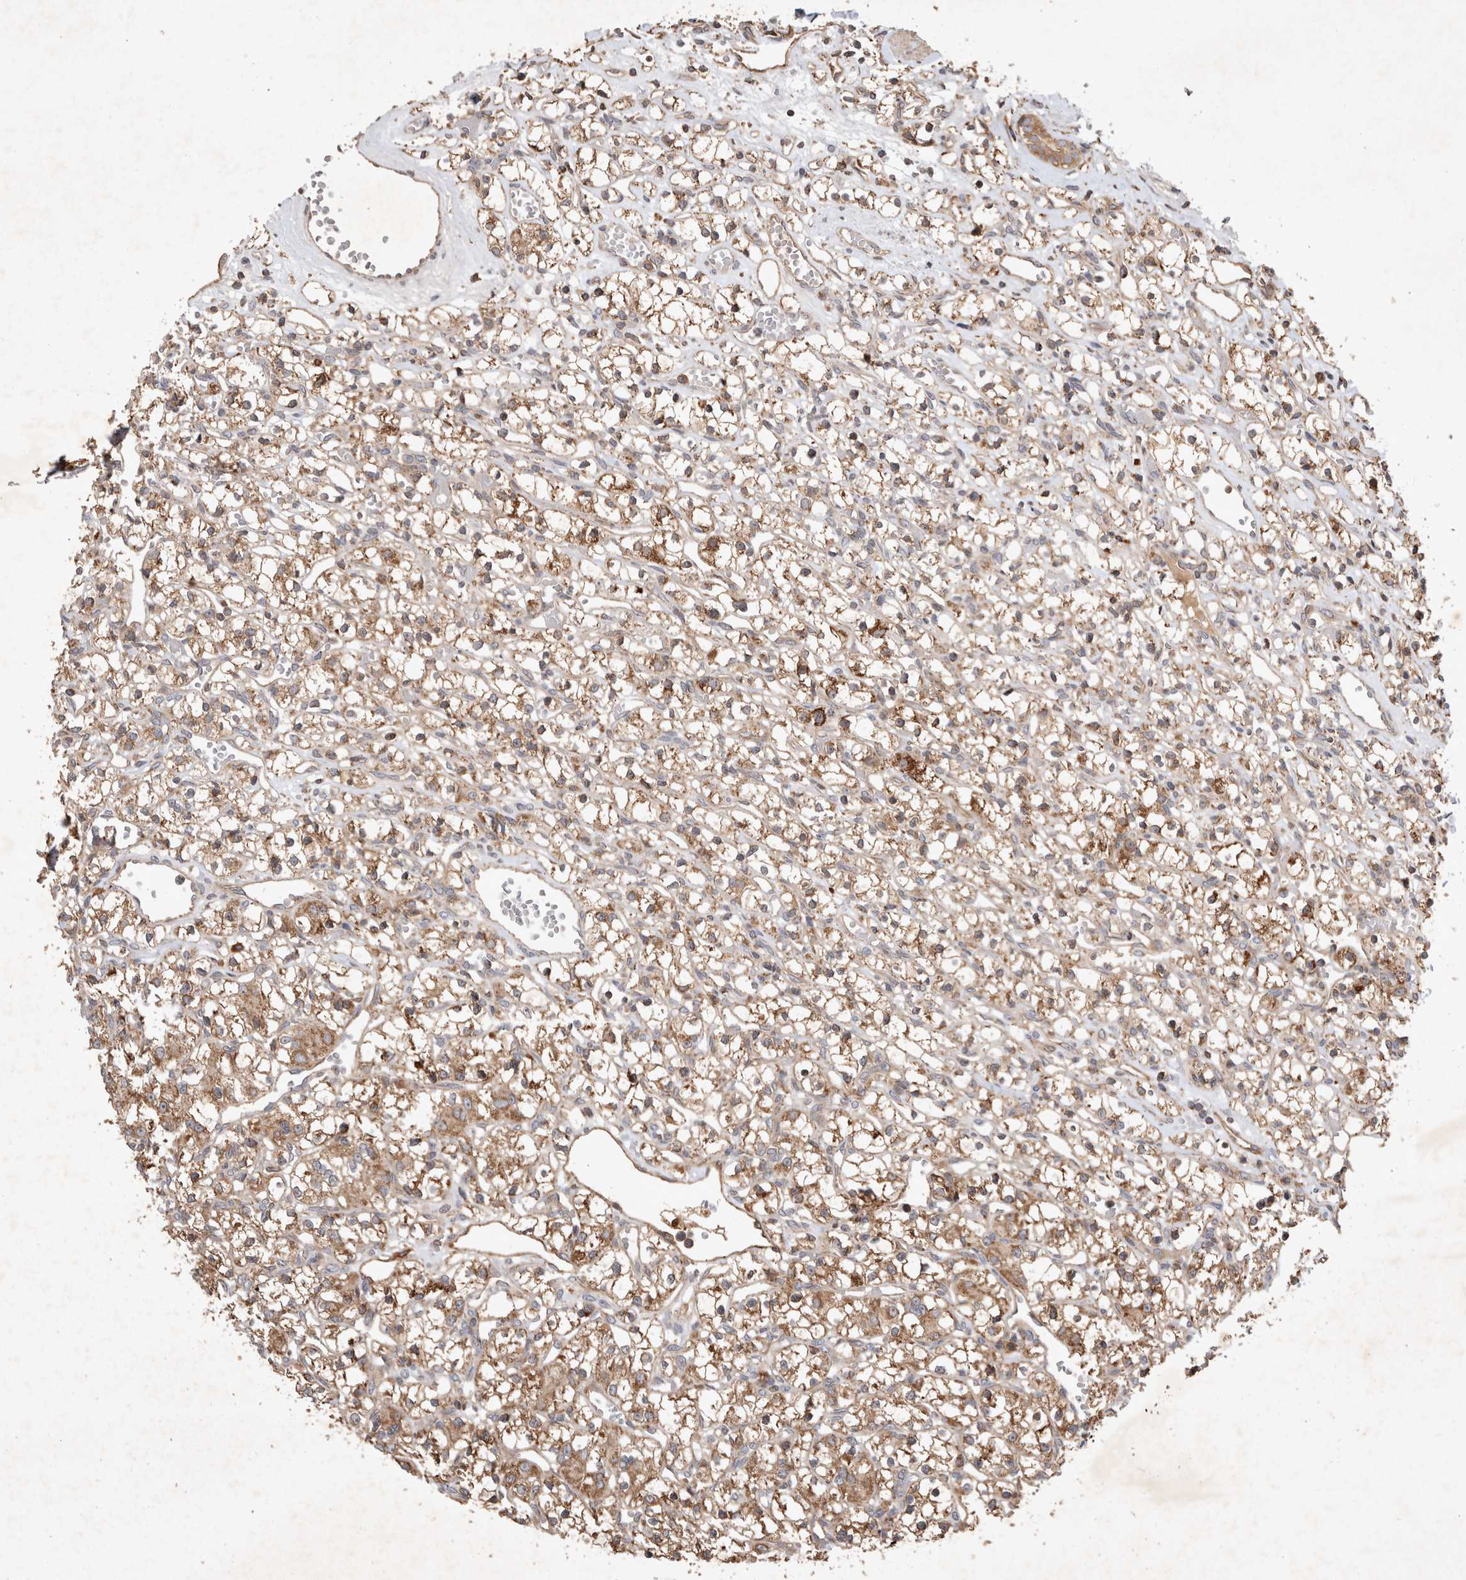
{"staining": {"intensity": "moderate", "quantity": ">75%", "location": "cytoplasmic/membranous"}, "tissue": "renal cancer", "cell_type": "Tumor cells", "image_type": "cancer", "snomed": [{"axis": "morphology", "description": "Adenocarcinoma, NOS"}, {"axis": "topography", "description": "Kidney"}], "caption": "A high-resolution photomicrograph shows IHC staining of renal cancer (adenocarcinoma), which displays moderate cytoplasmic/membranous expression in approximately >75% of tumor cells.", "gene": "SERAC1", "patient": {"sex": "female", "age": 59}}